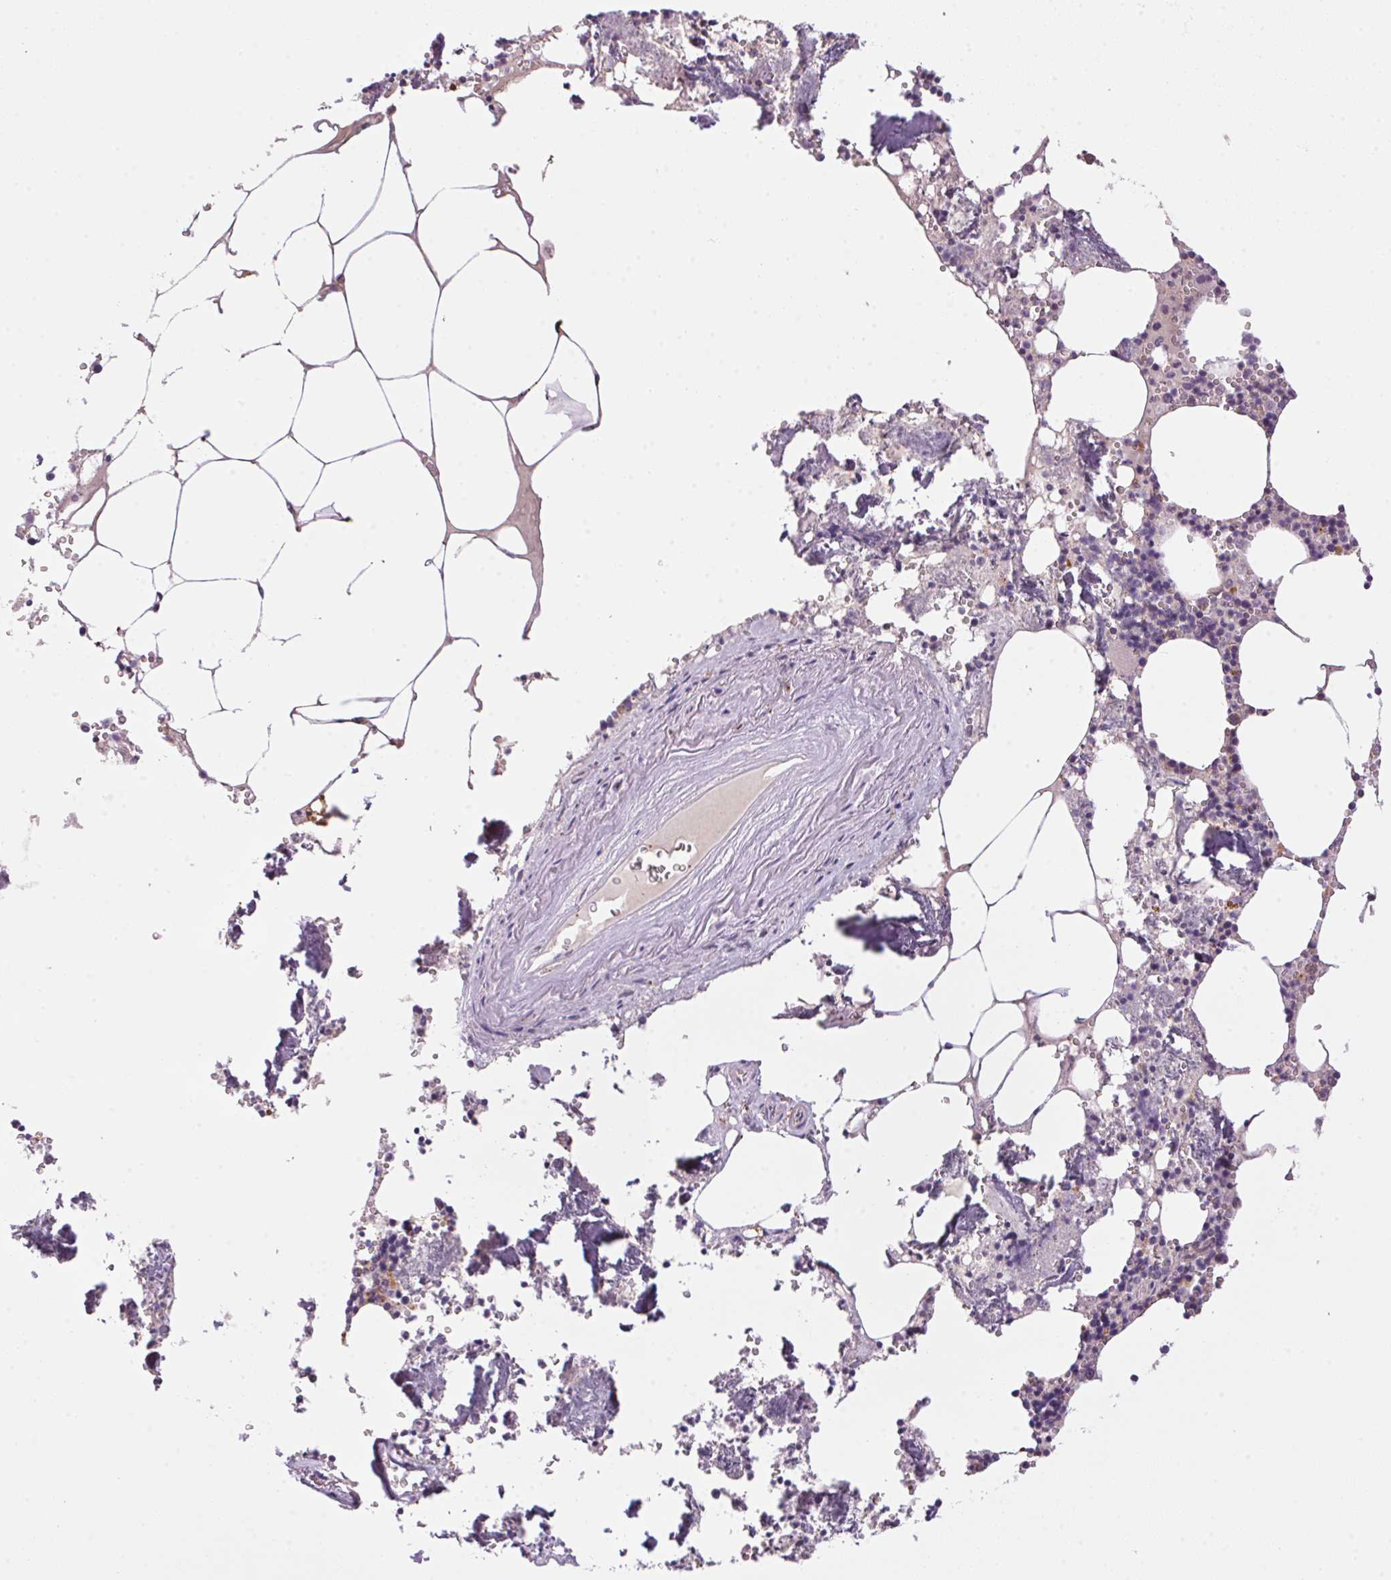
{"staining": {"intensity": "weak", "quantity": "<25%", "location": "cytoplasmic/membranous"}, "tissue": "bone marrow", "cell_type": "Hematopoietic cells", "image_type": "normal", "snomed": [{"axis": "morphology", "description": "Normal tissue, NOS"}, {"axis": "topography", "description": "Bone marrow"}], "caption": "IHC image of unremarkable bone marrow: human bone marrow stained with DAB (3,3'-diaminobenzidine) demonstrates no significant protein expression in hematopoietic cells.", "gene": "ADH5", "patient": {"sex": "male", "age": 54}}